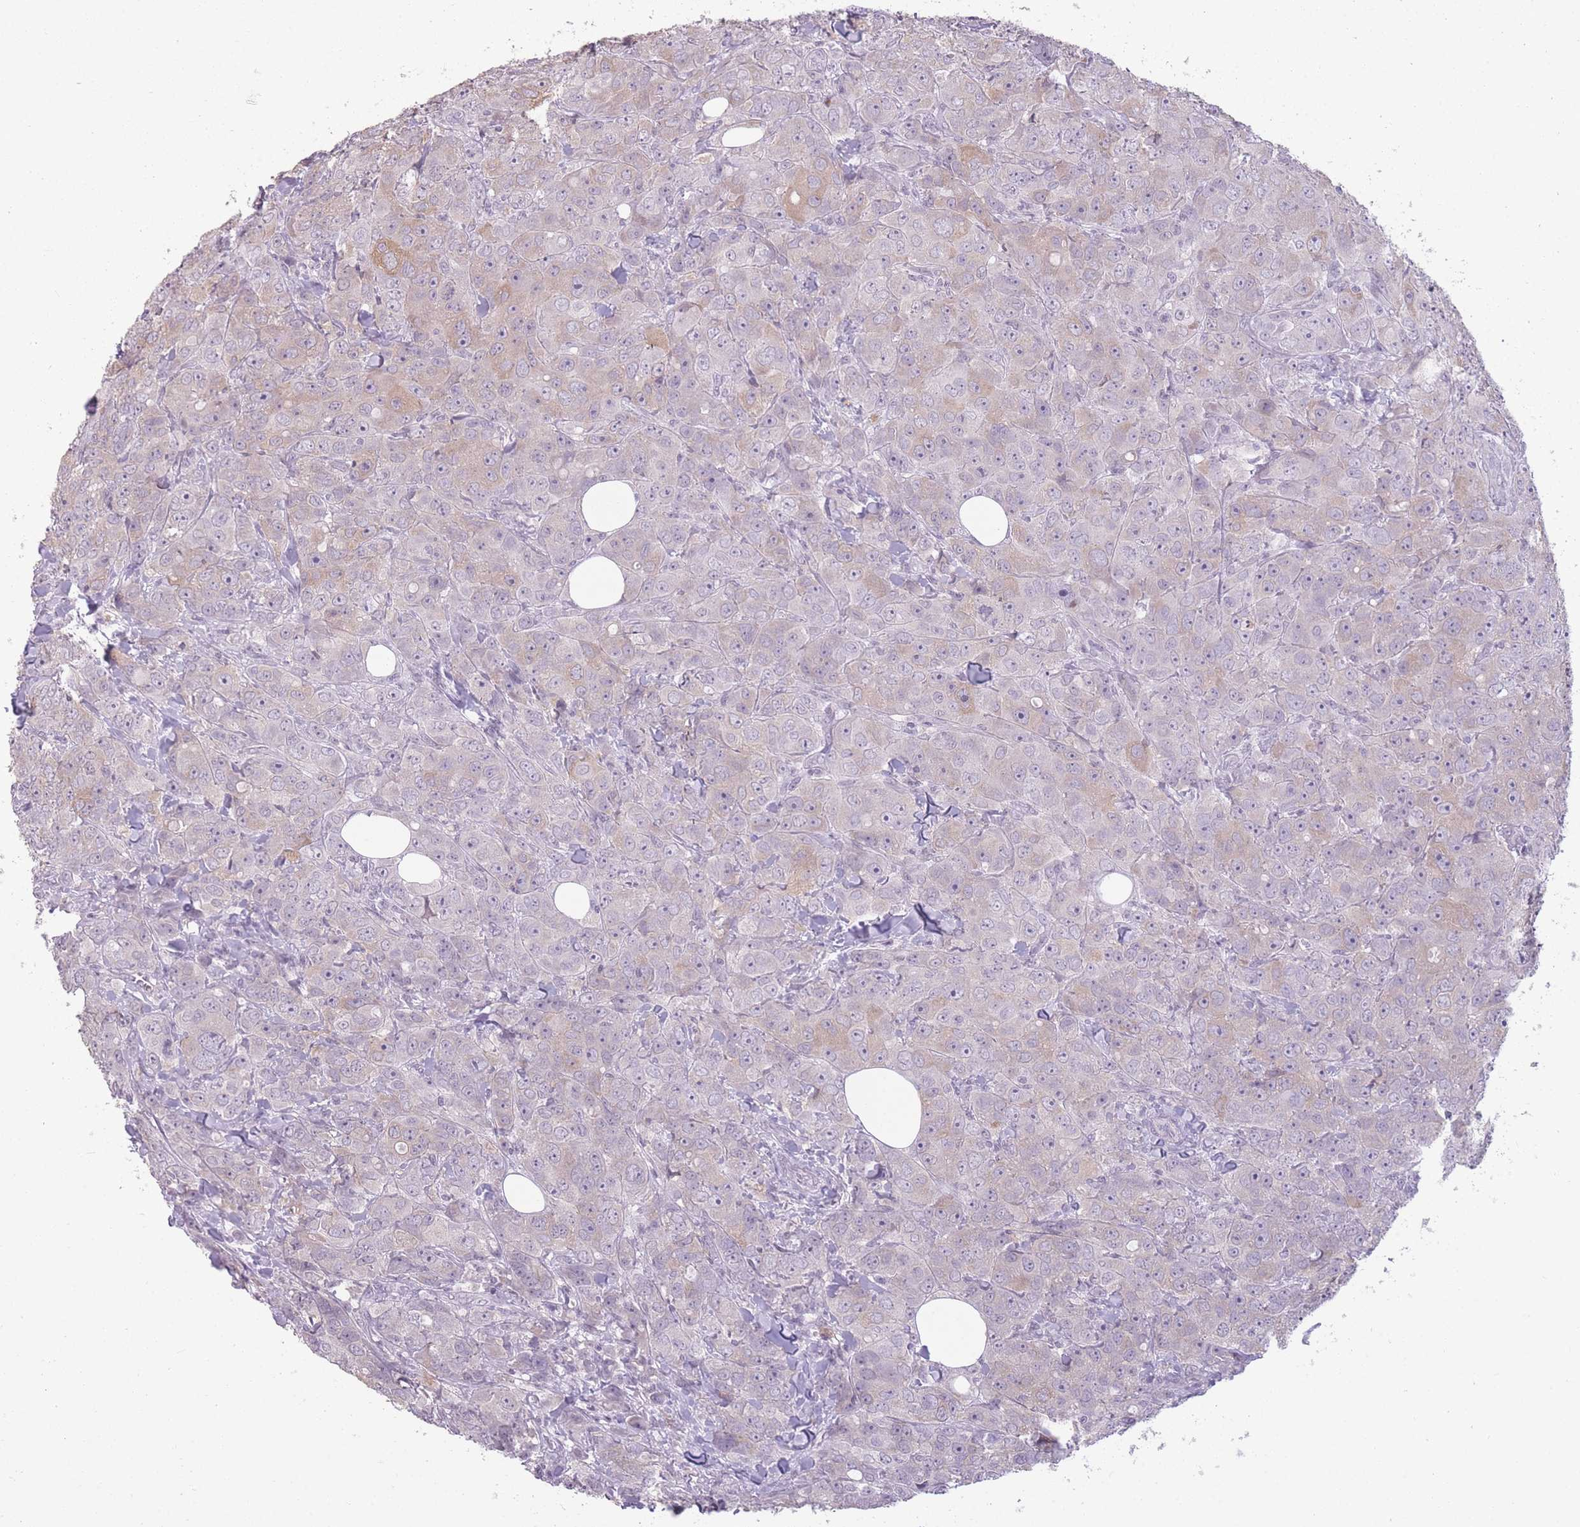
{"staining": {"intensity": "weak", "quantity": "<25%", "location": "cytoplasmic/membranous"}, "tissue": "breast cancer", "cell_type": "Tumor cells", "image_type": "cancer", "snomed": [{"axis": "morphology", "description": "Duct carcinoma"}, {"axis": "topography", "description": "Breast"}], "caption": "An image of human infiltrating ductal carcinoma (breast) is negative for staining in tumor cells.", "gene": "ZBTB24", "patient": {"sex": "female", "age": 43}}